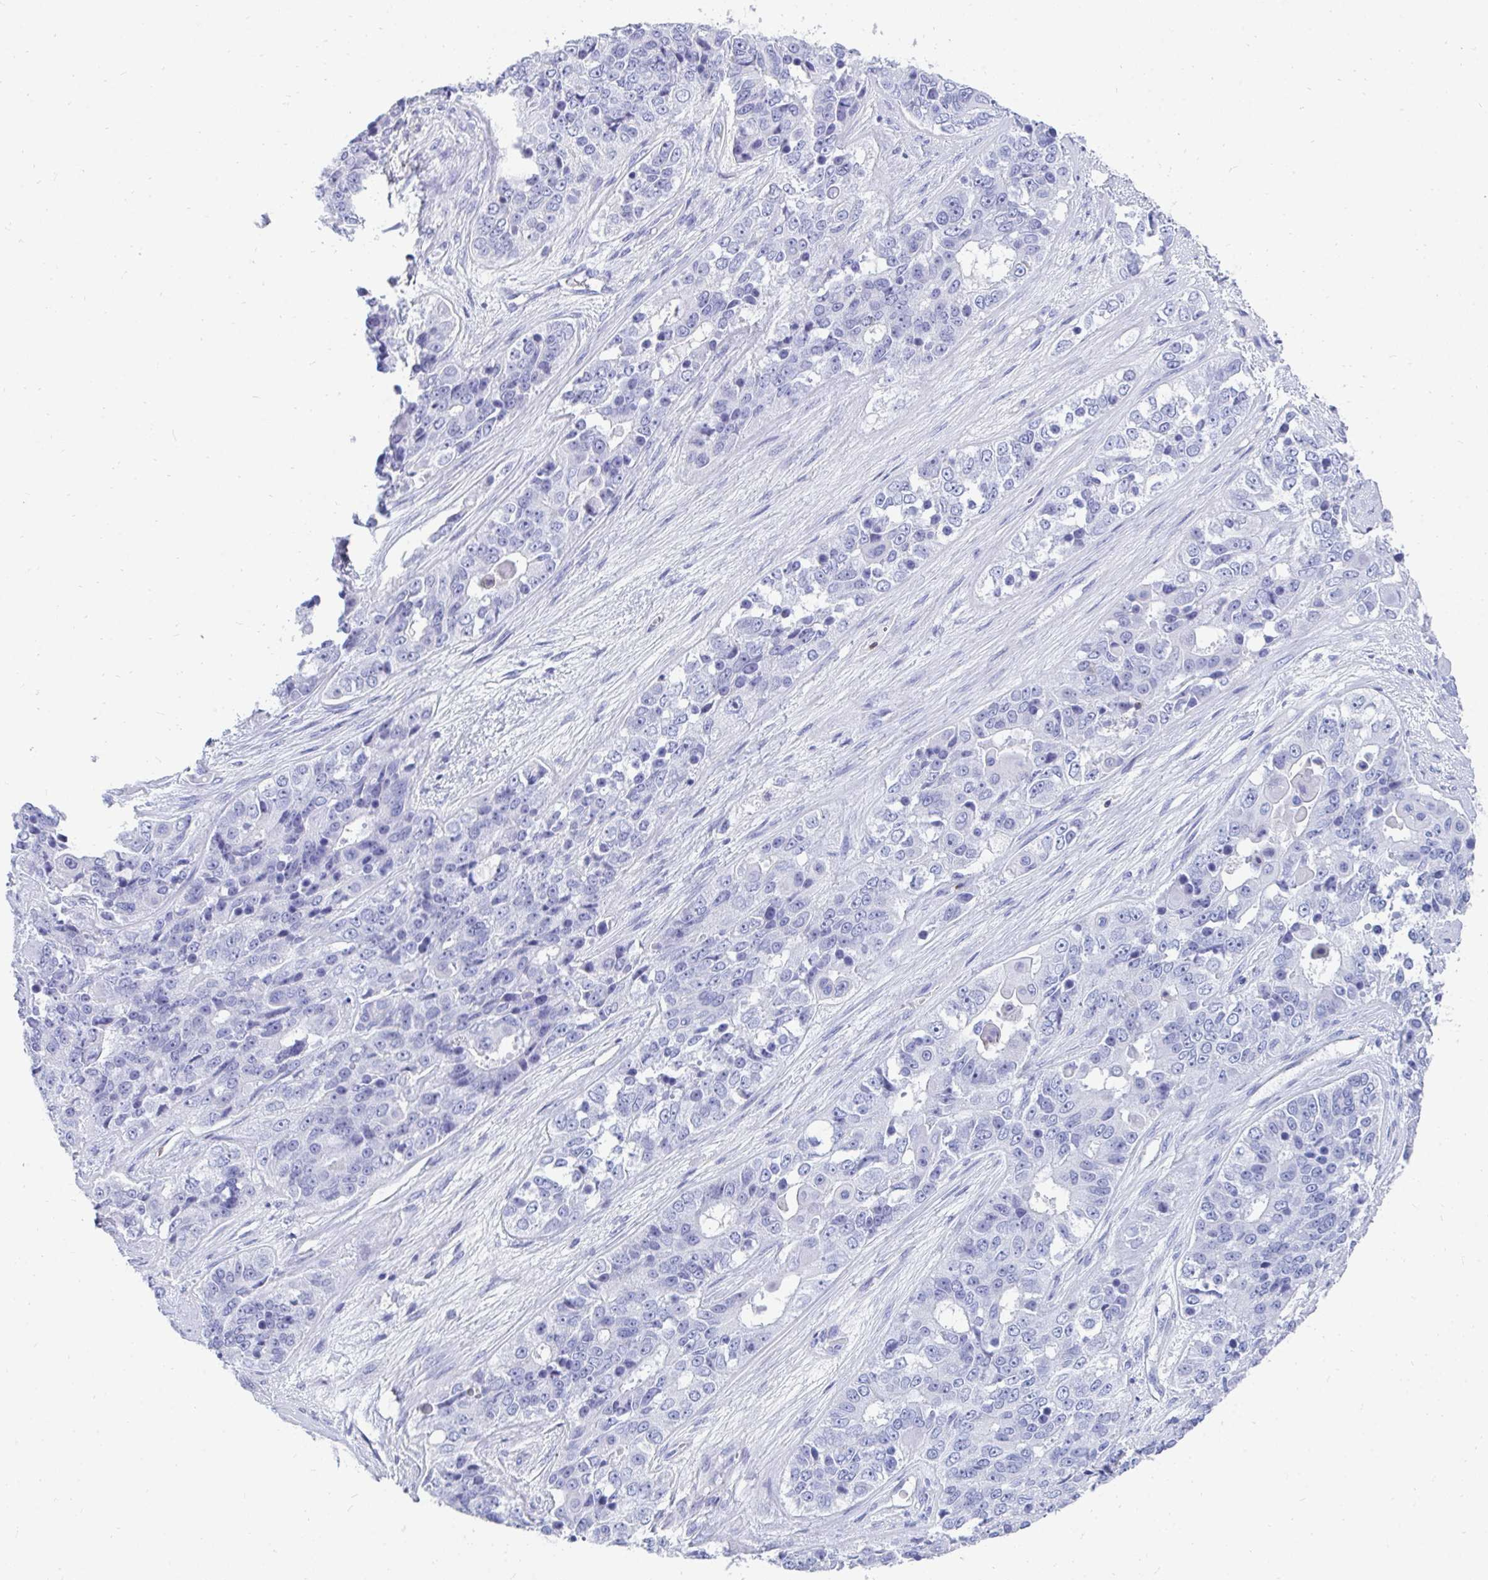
{"staining": {"intensity": "negative", "quantity": "none", "location": "none"}, "tissue": "ovarian cancer", "cell_type": "Tumor cells", "image_type": "cancer", "snomed": [{"axis": "morphology", "description": "Carcinoma, endometroid"}, {"axis": "topography", "description": "Ovary"}], "caption": "Protein analysis of ovarian cancer reveals no significant positivity in tumor cells.", "gene": "CD7", "patient": {"sex": "female", "age": 51}}